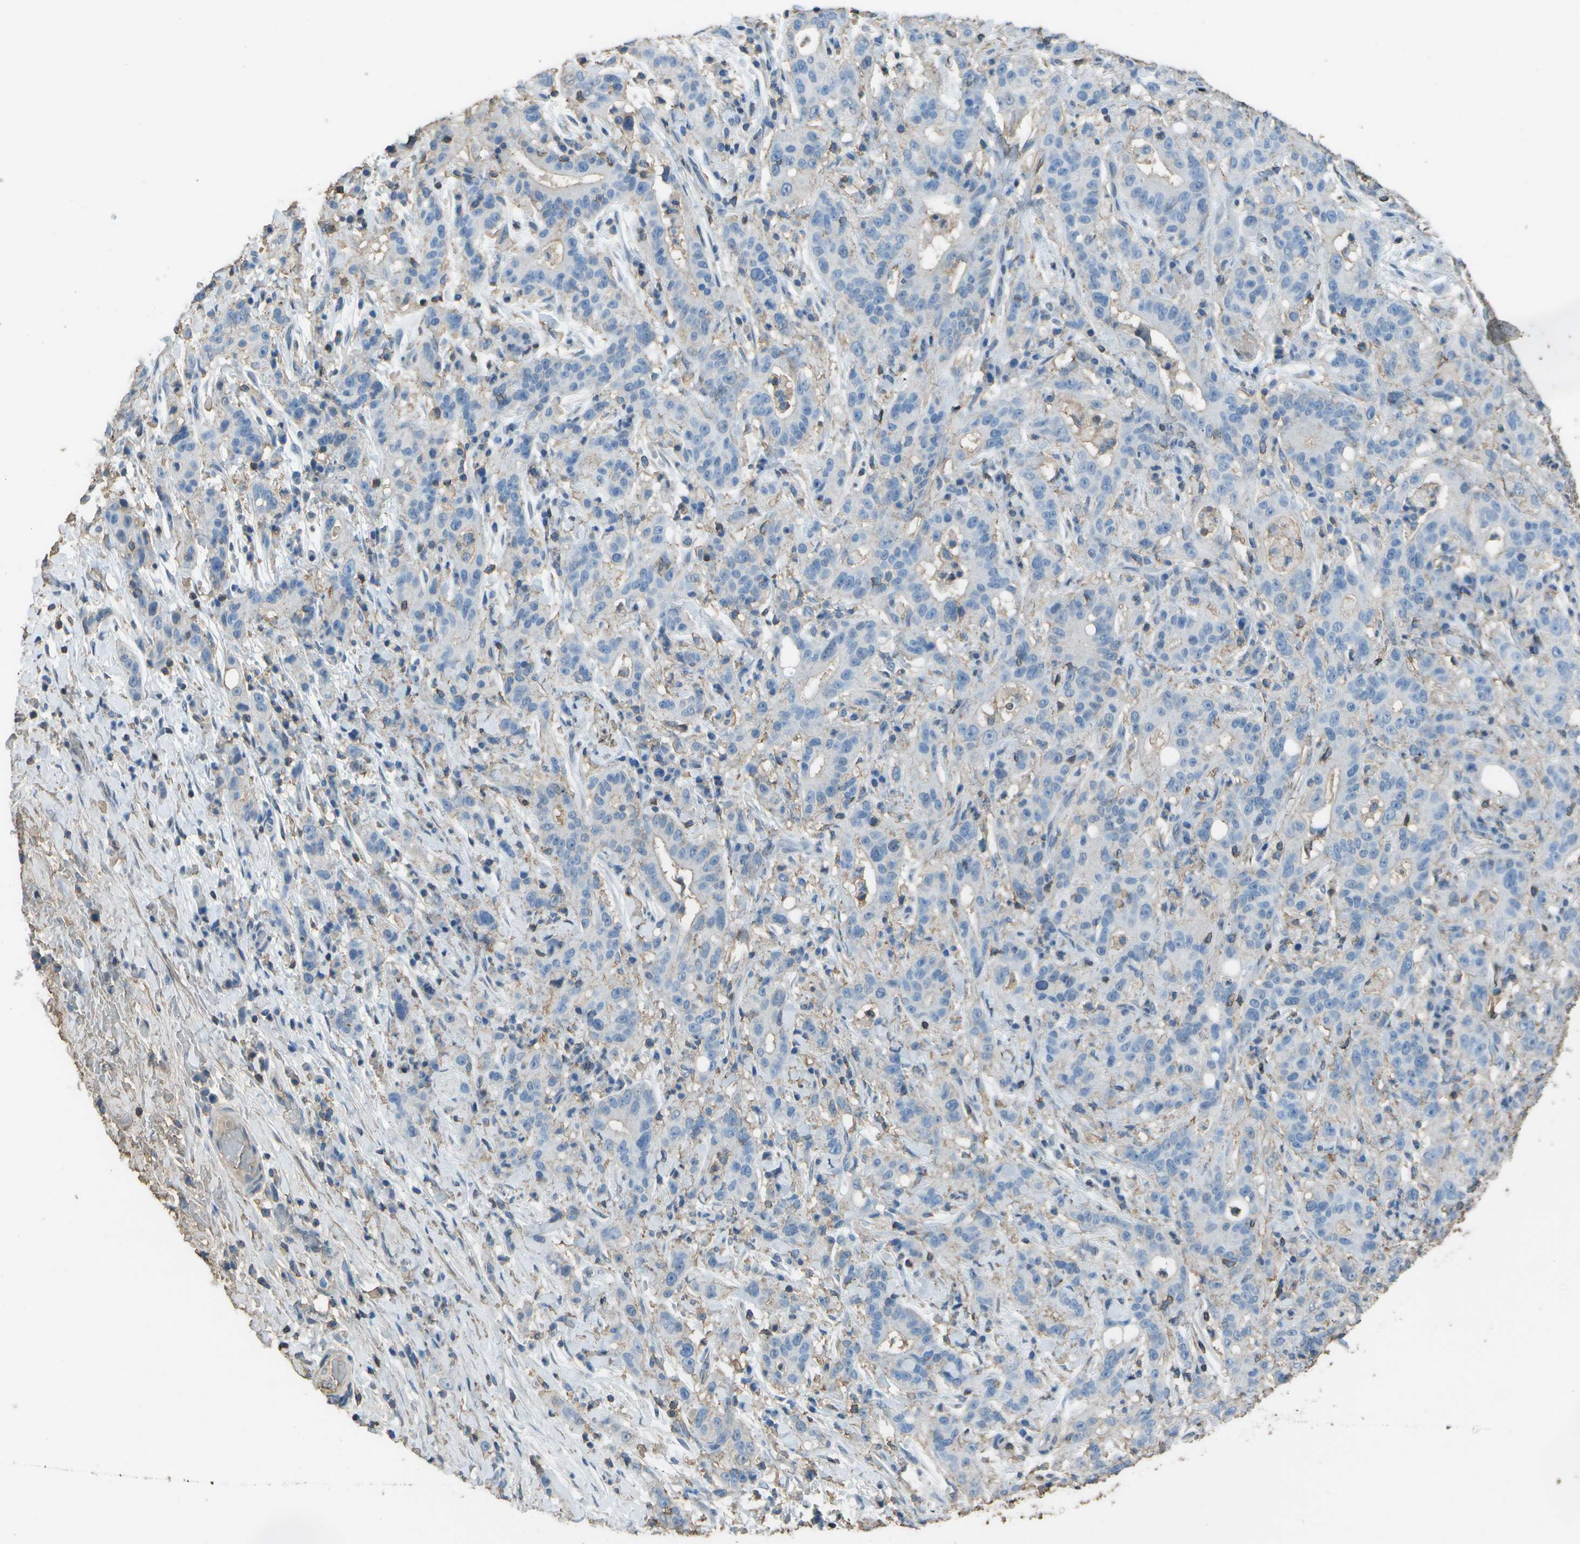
{"staining": {"intensity": "negative", "quantity": "none", "location": "none"}, "tissue": "liver cancer", "cell_type": "Tumor cells", "image_type": "cancer", "snomed": [{"axis": "morphology", "description": "Cholangiocarcinoma"}, {"axis": "topography", "description": "Liver"}], "caption": "The immunohistochemistry (IHC) histopathology image has no significant expression in tumor cells of cholangiocarcinoma (liver) tissue.", "gene": "CYP4F11", "patient": {"sex": "female", "age": 38}}